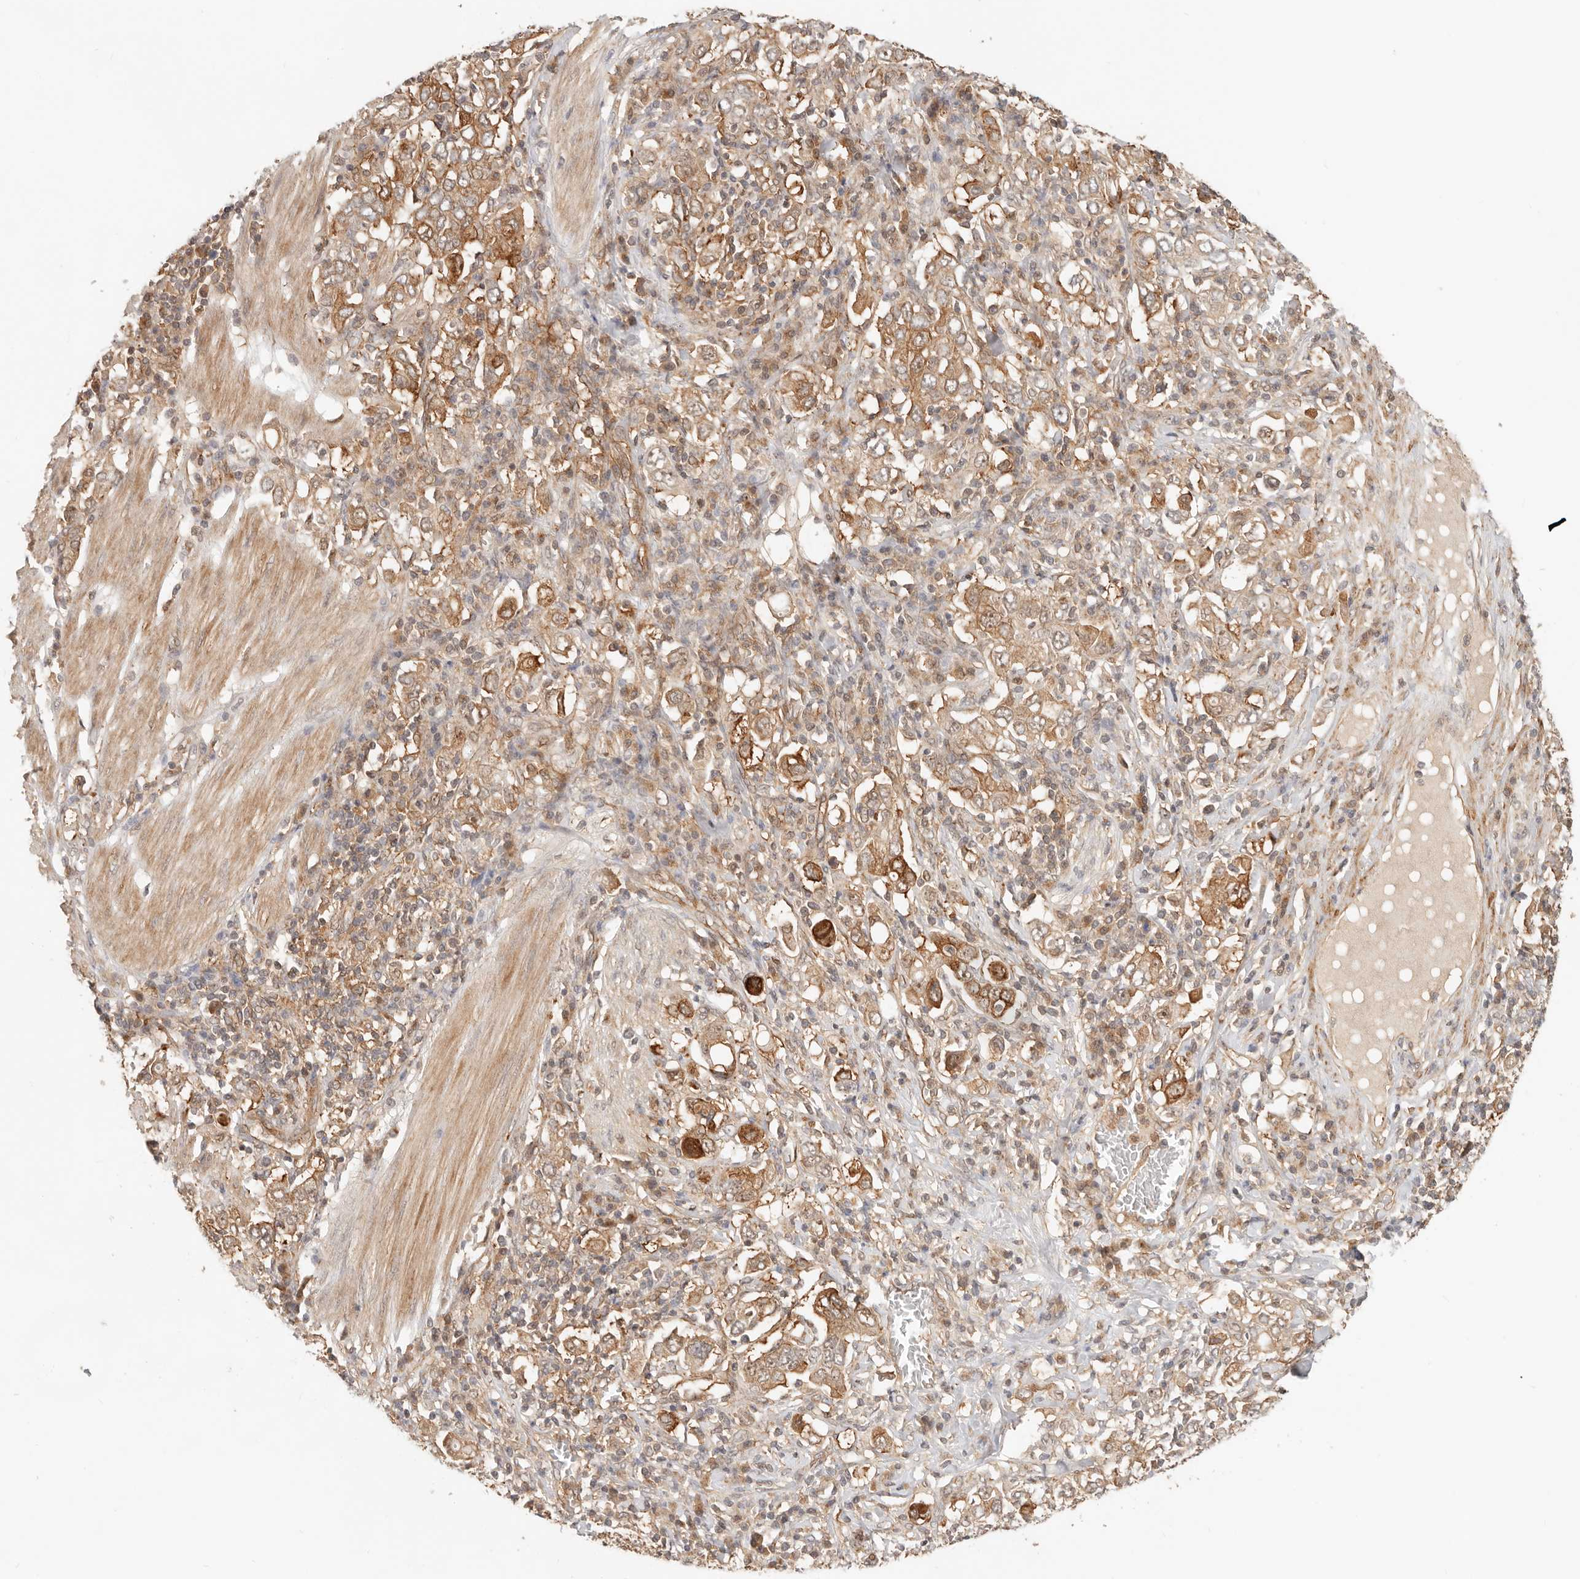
{"staining": {"intensity": "moderate", "quantity": ">75%", "location": "cytoplasmic/membranous"}, "tissue": "stomach cancer", "cell_type": "Tumor cells", "image_type": "cancer", "snomed": [{"axis": "morphology", "description": "Adenocarcinoma, NOS"}, {"axis": "topography", "description": "Stomach, upper"}], "caption": "DAB immunohistochemical staining of human stomach cancer reveals moderate cytoplasmic/membranous protein expression in about >75% of tumor cells.", "gene": "HEXD", "patient": {"sex": "male", "age": 62}}